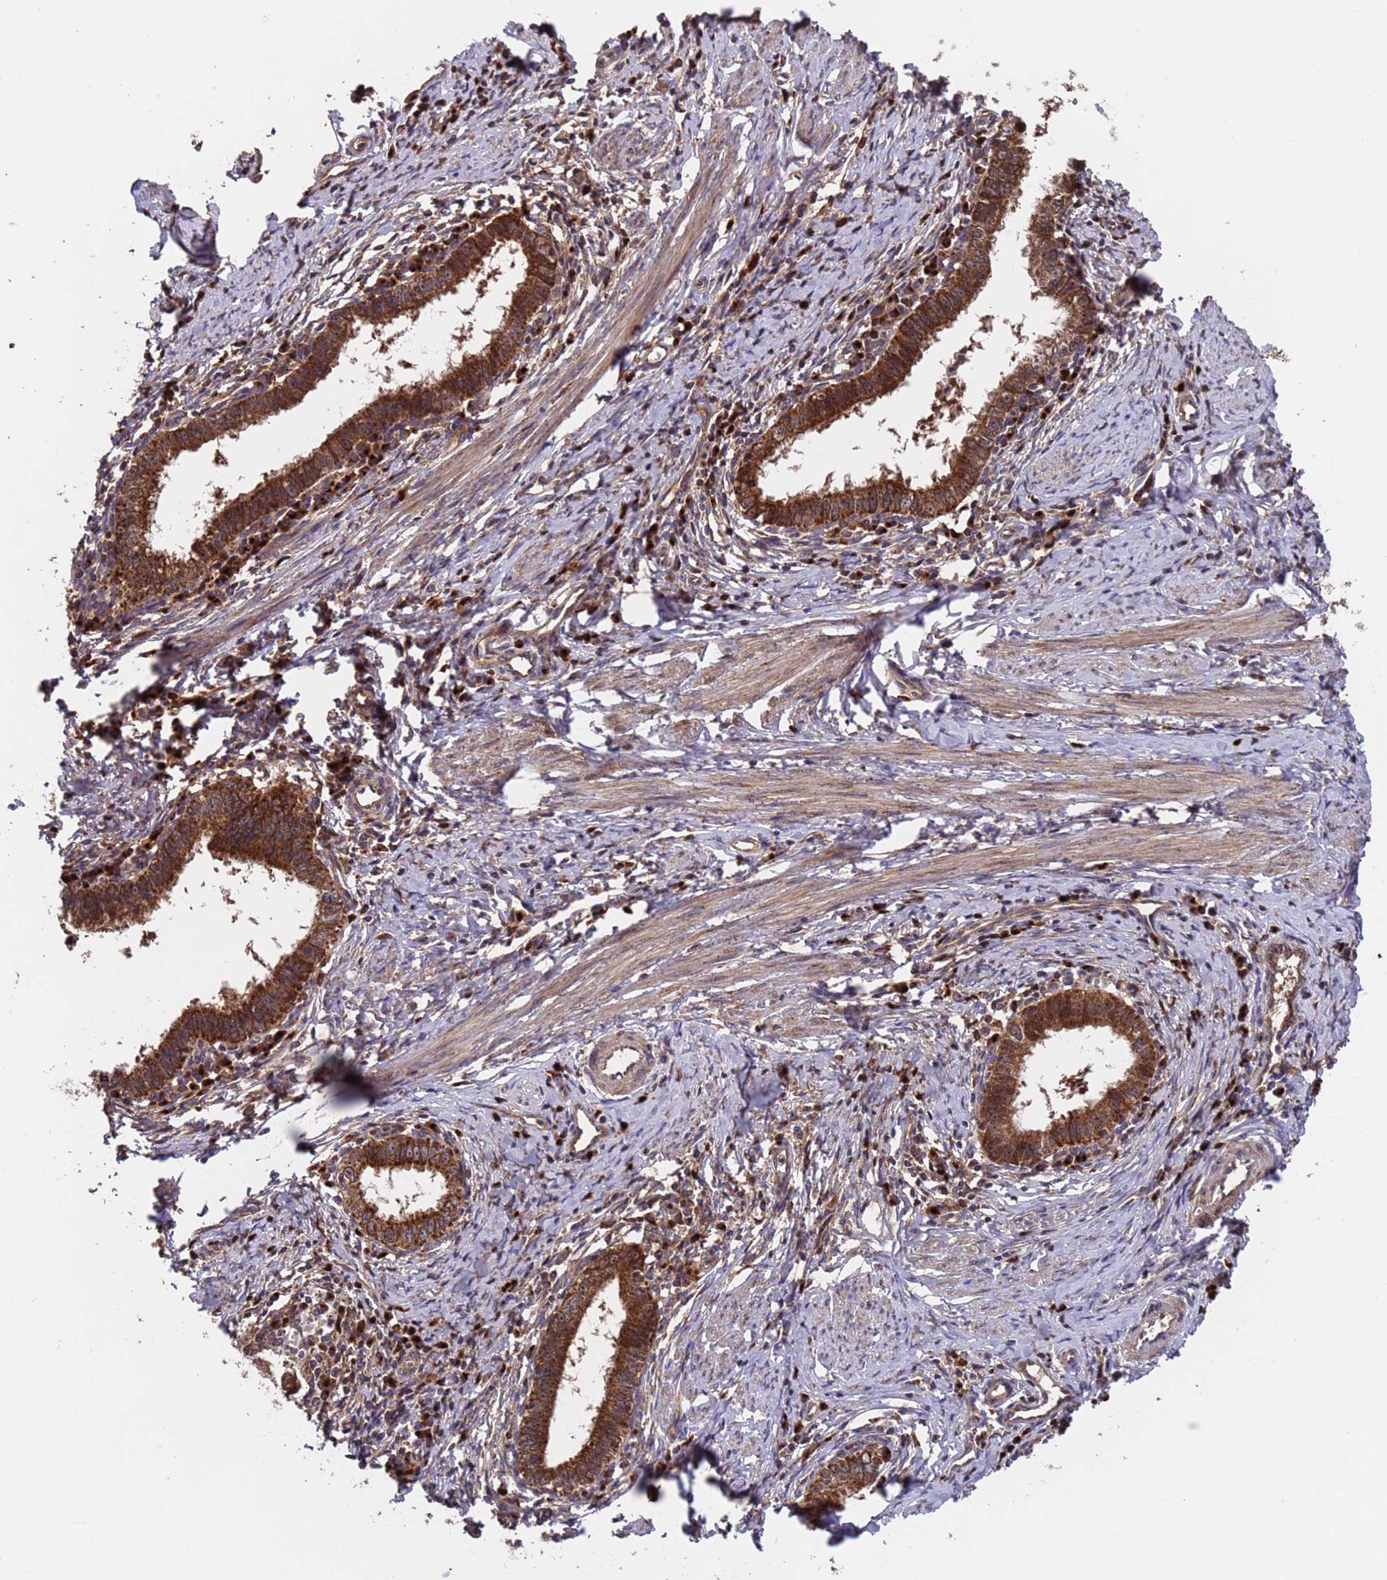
{"staining": {"intensity": "strong", "quantity": ">75%", "location": "cytoplasmic/membranous"}, "tissue": "cervical cancer", "cell_type": "Tumor cells", "image_type": "cancer", "snomed": [{"axis": "morphology", "description": "Adenocarcinoma, NOS"}, {"axis": "topography", "description": "Cervix"}], "caption": "Immunohistochemistry (IHC) micrograph of neoplastic tissue: human cervical cancer stained using immunohistochemistry reveals high levels of strong protein expression localized specifically in the cytoplasmic/membranous of tumor cells, appearing as a cytoplasmic/membranous brown color.", "gene": "TSR3", "patient": {"sex": "female", "age": 36}}